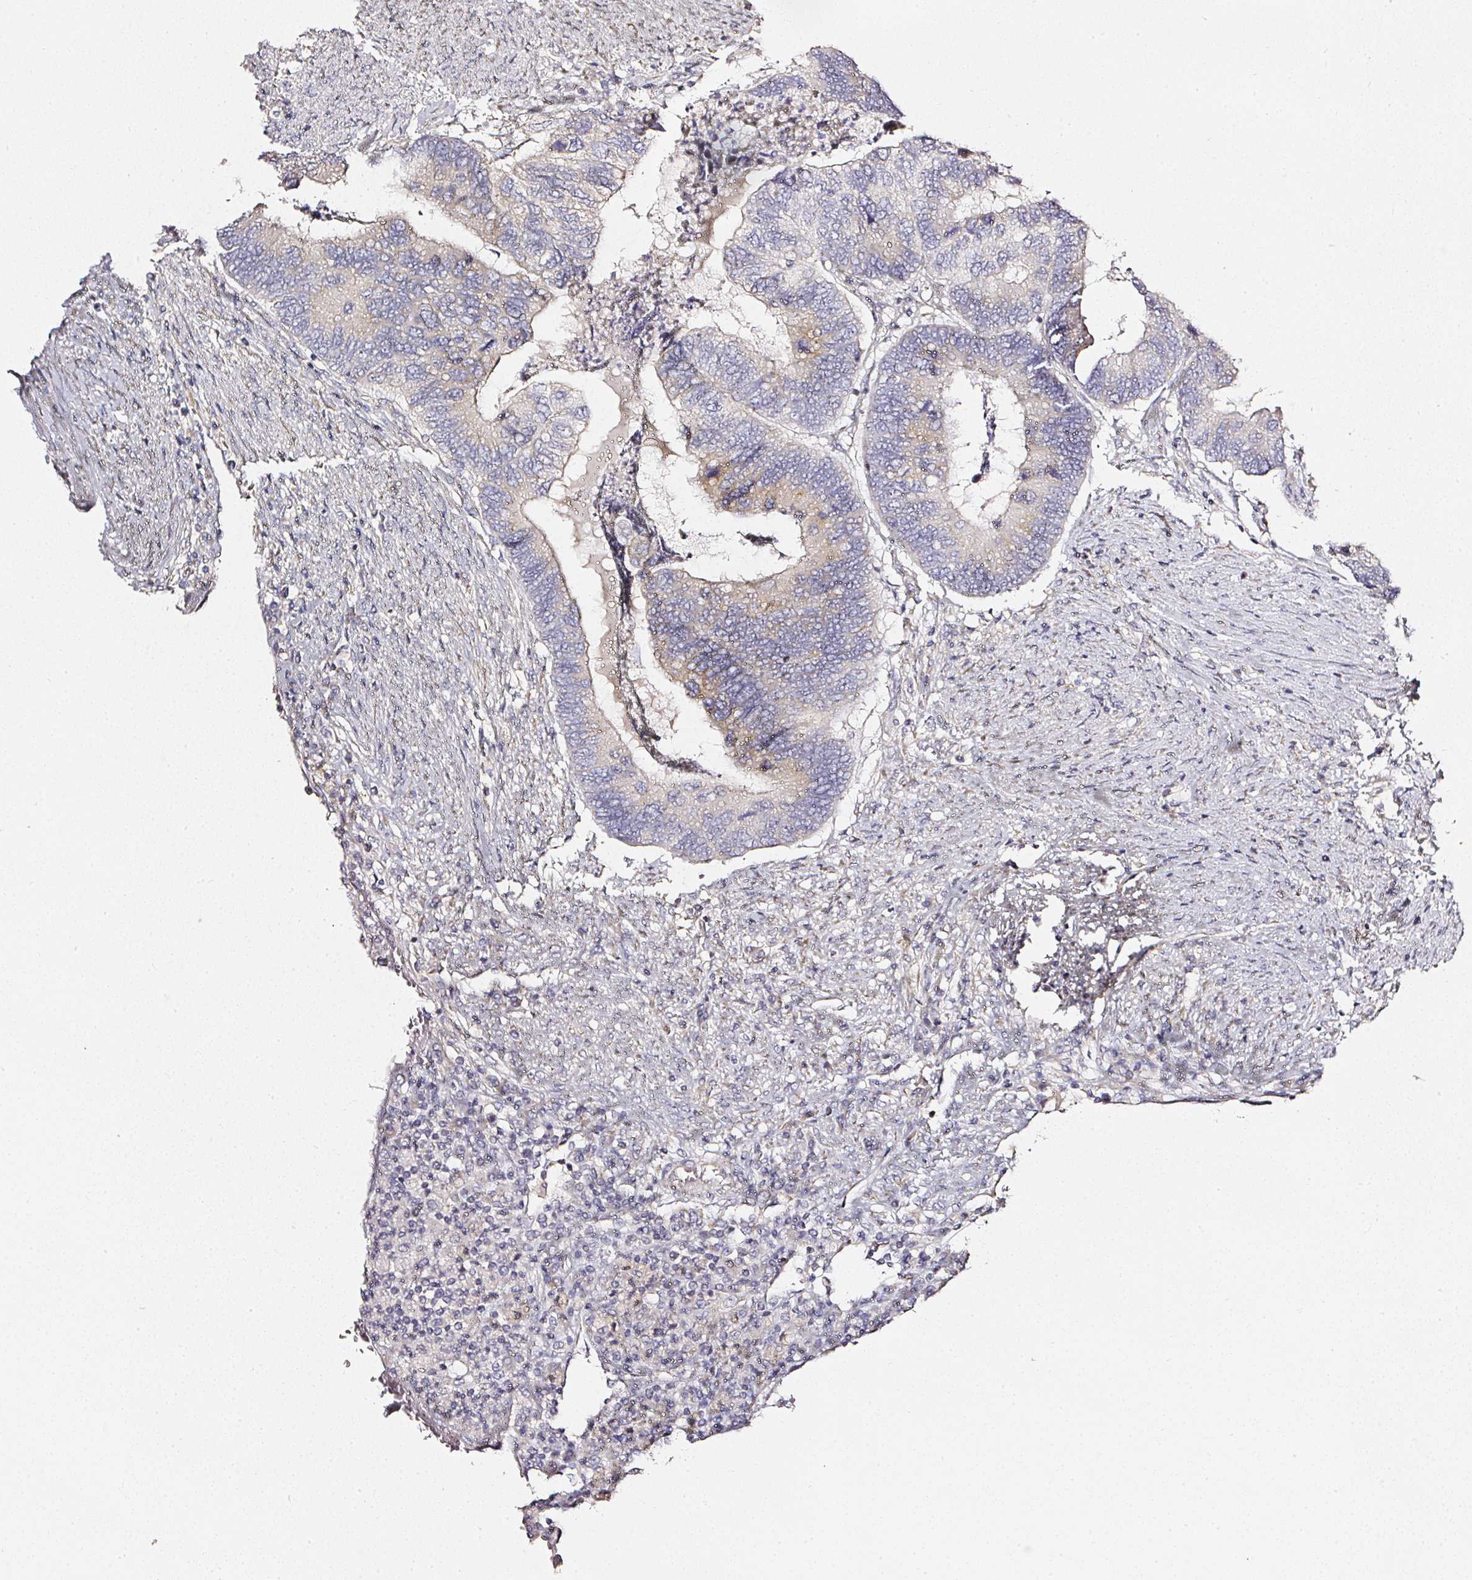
{"staining": {"intensity": "weak", "quantity": "25%-75%", "location": "cytoplasmic/membranous"}, "tissue": "colorectal cancer", "cell_type": "Tumor cells", "image_type": "cancer", "snomed": [{"axis": "morphology", "description": "Adenocarcinoma, NOS"}, {"axis": "topography", "description": "Colon"}], "caption": "A brown stain shows weak cytoplasmic/membranous expression of a protein in human adenocarcinoma (colorectal) tumor cells. Using DAB (brown) and hematoxylin (blue) stains, captured at high magnification using brightfield microscopy.", "gene": "NTRK1", "patient": {"sex": "female", "age": 67}}